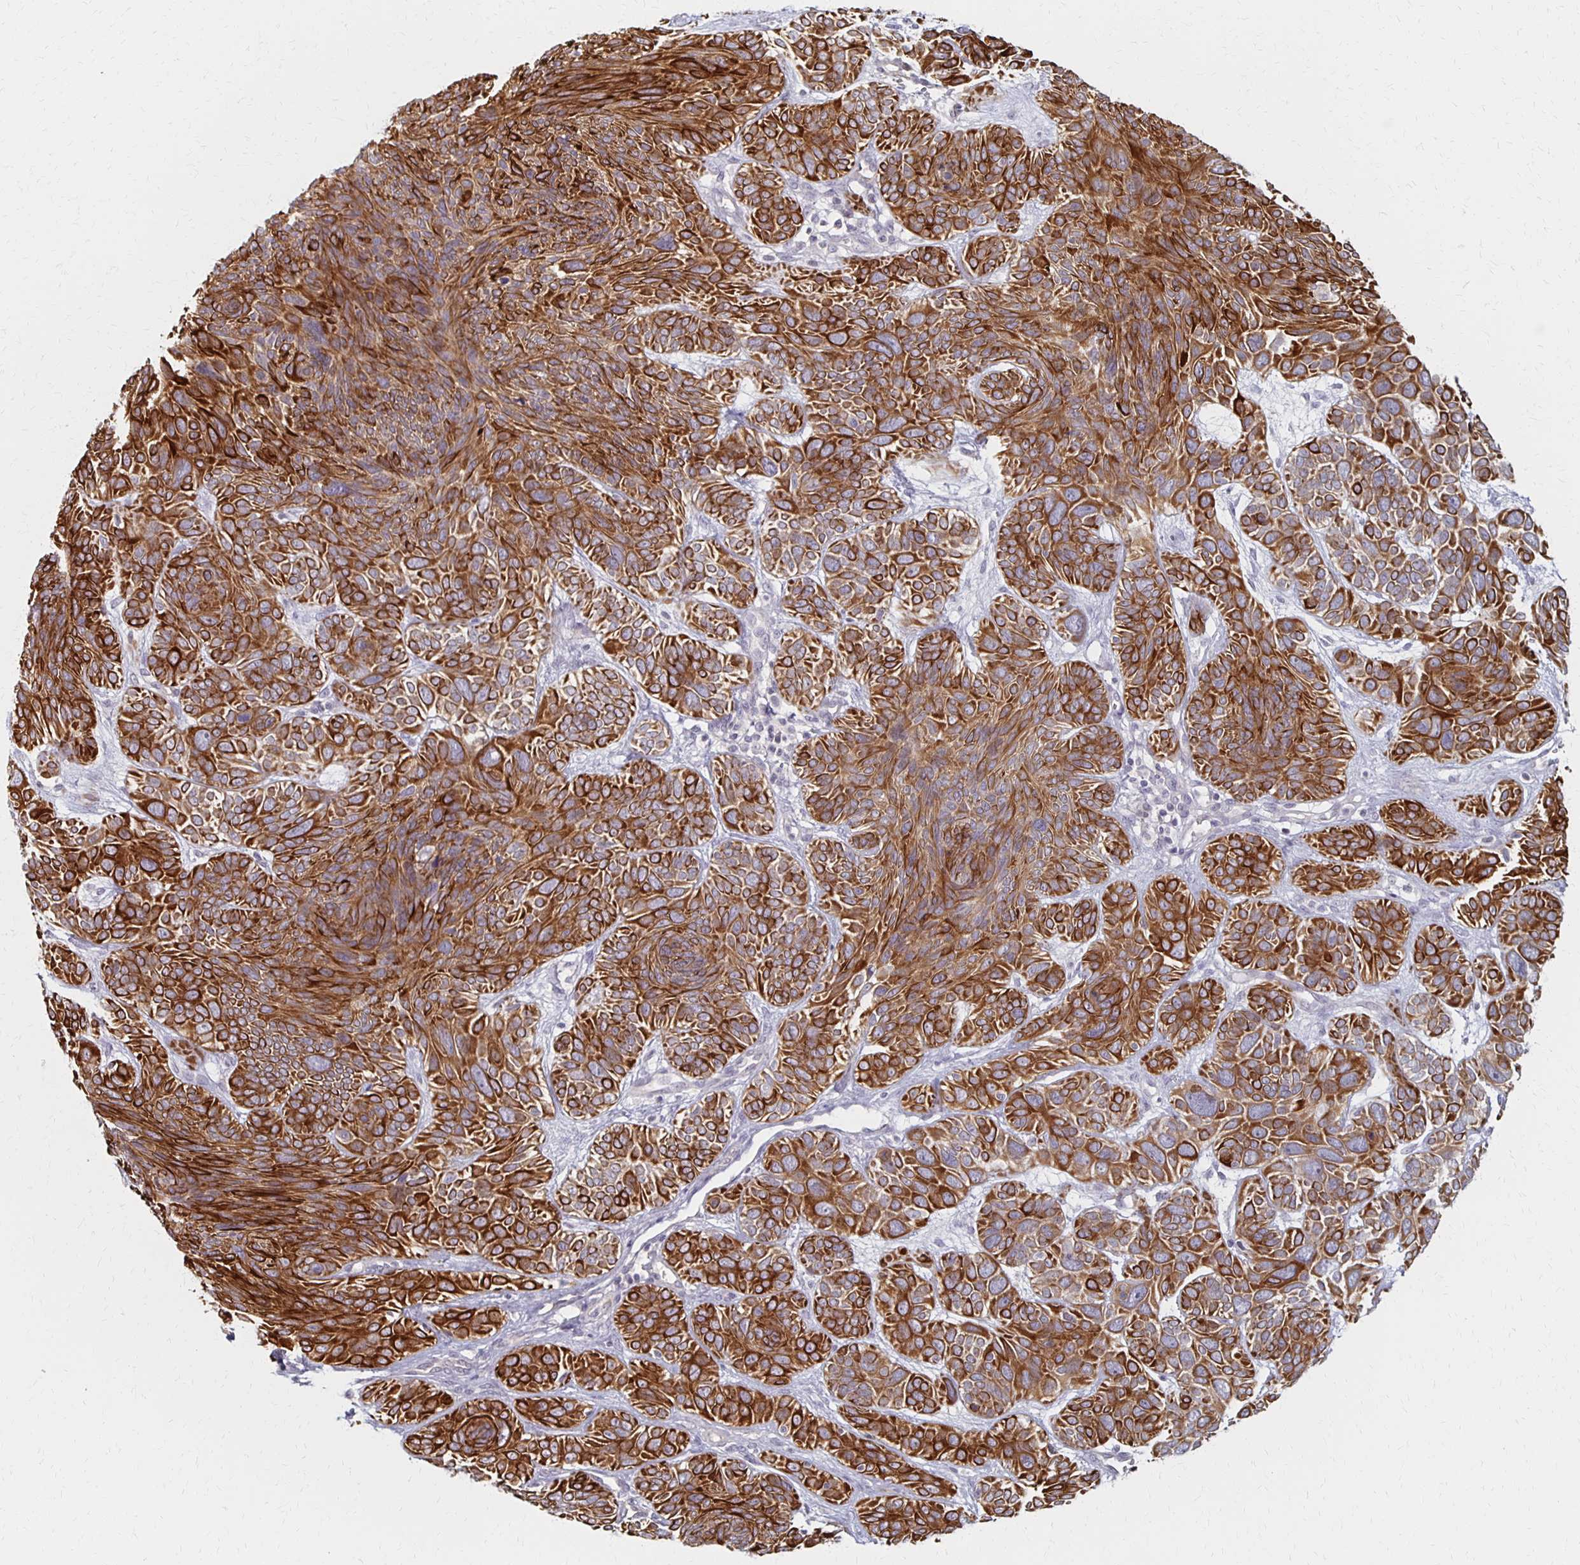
{"staining": {"intensity": "strong", "quantity": ">75%", "location": "cytoplasmic/membranous"}, "tissue": "skin cancer", "cell_type": "Tumor cells", "image_type": "cancer", "snomed": [{"axis": "morphology", "description": "Basal cell carcinoma"}, {"axis": "topography", "description": "Skin"}, {"axis": "topography", "description": "Skin of face"}], "caption": "This micrograph reveals skin cancer (basal cell carcinoma) stained with immunohistochemistry (IHC) to label a protein in brown. The cytoplasmic/membranous of tumor cells show strong positivity for the protein. Nuclei are counter-stained blue.", "gene": "PRKCB", "patient": {"sex": "male", "age": 73}}